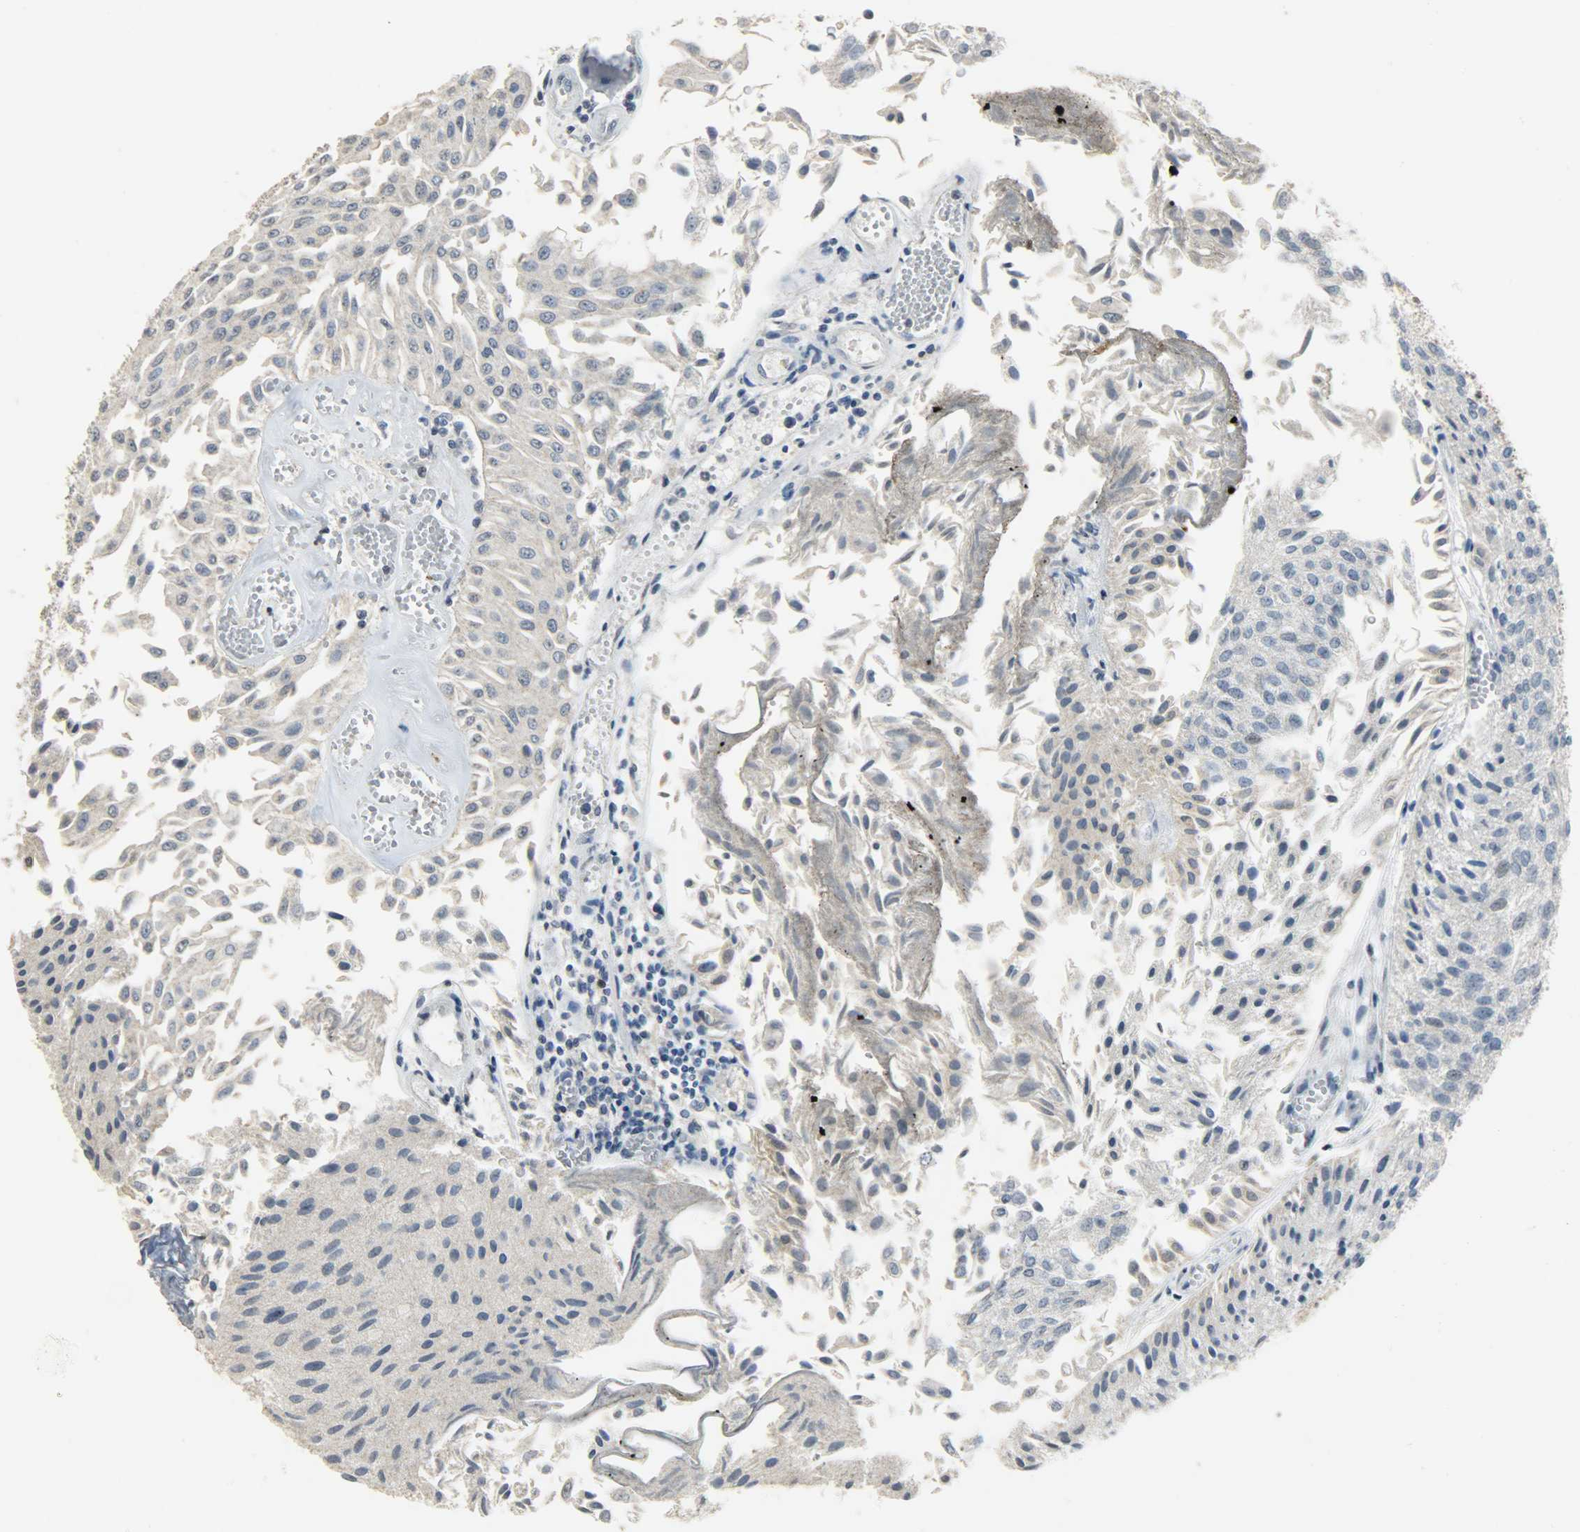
{"staining": {"intensity": "negative", "quantity": "none", "location": "none"}, "tissue": "urothelial cancer", "cell_type": "Tumor cells", "image_type": "cancer", "snomed": [{"axis": "morphology", "description": "Urothelial carcinoma, Low grade"}, {"axis": "topography", "description": "Urinary bladder"}], "caption": "Immunohistochemistry image of urothelial carcinoma (low-grade) stained for a protein (brown), which displays no positivity in tumor cells. (Immunohistochemistry, brightfield microscopy, high magnification).", "gene": "DNAJB6", "patient": {"sex": "male", "age": 86}}